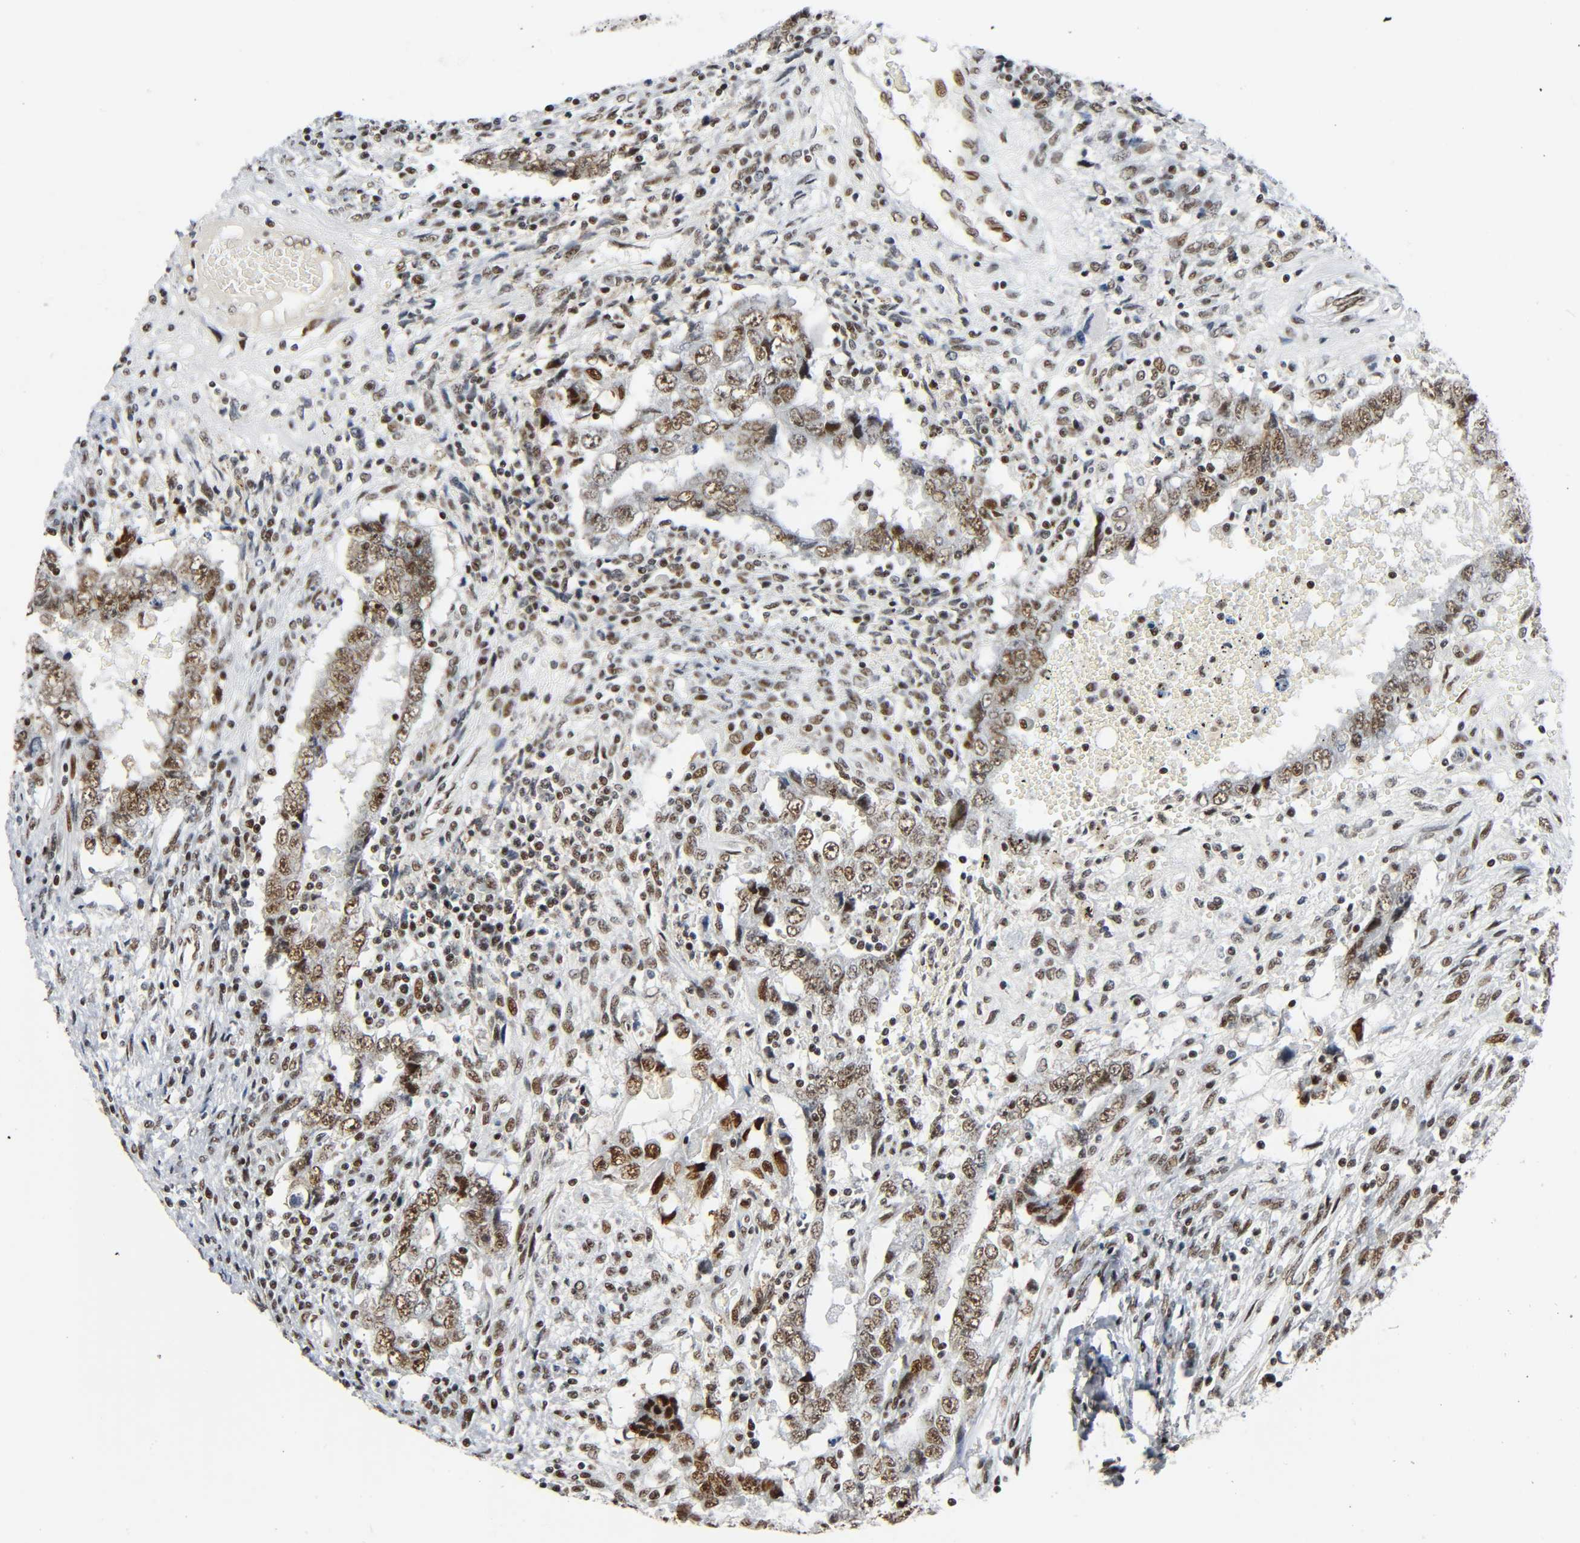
{"staining": {"intensity": "strong", "quantity": ">75%", "location": "nuclear"}, "tissue": "testis cancer", "cell_type": "Tumor cells", "image_type": "cancer", "snomed": [{"axis": "morphology", "description": "Carcinoma, Embryonal, NOS"}, {"axis": "topography", "description": "Testis"}], "caption": "Human testis embryonal carcinoma stained with a protein marker shows strong staining in tumor cells.", "gene": "CDK9", "patient": {"sex": "male", "age": 26}}